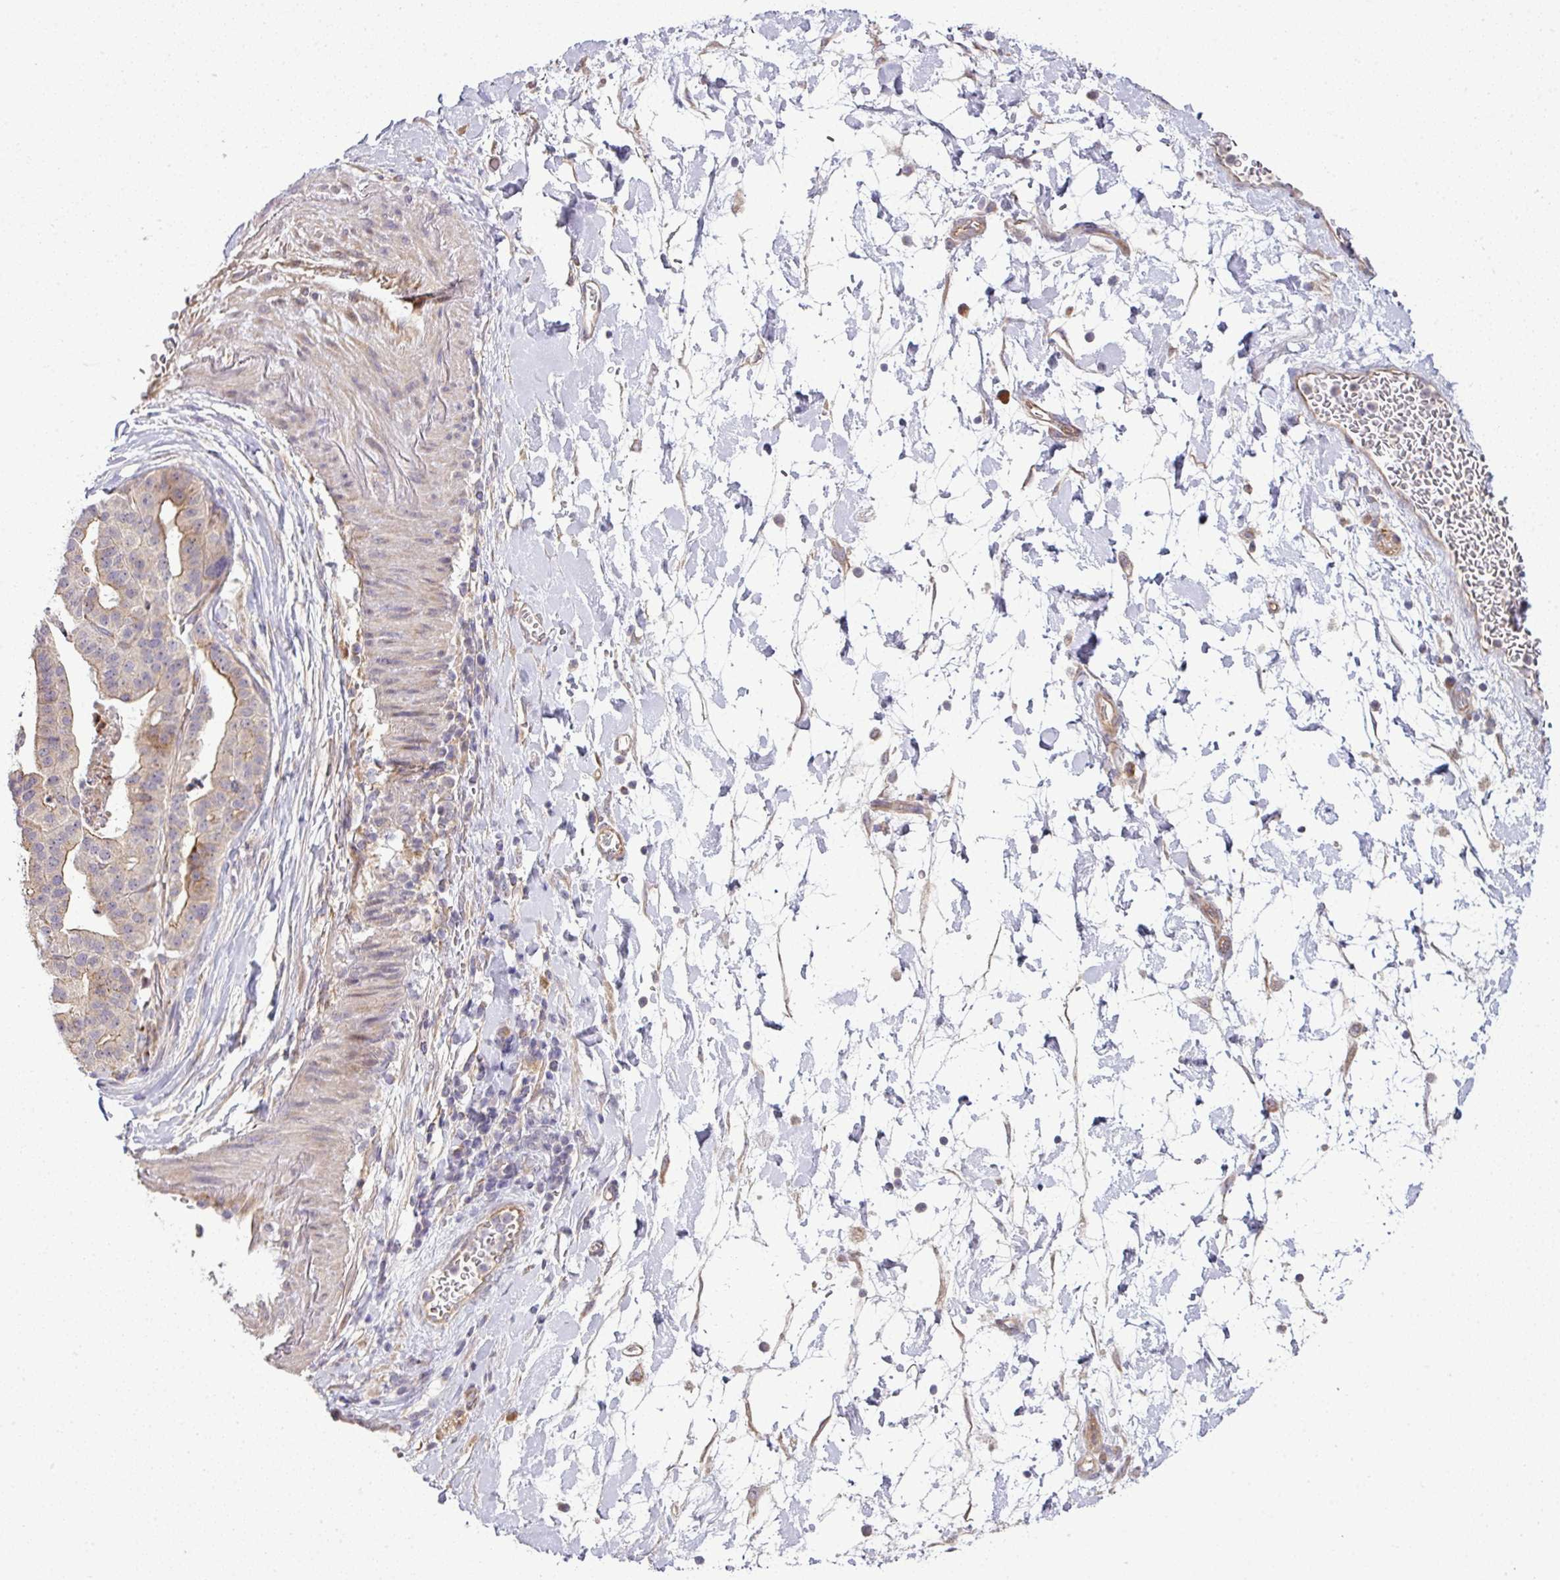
{"staining": {"intensity": "moderate", "quantity": "25%-75%", "location": "cytoplasmic/membranous"}, "tissue": "stomach cancer", "cell_type": "Tumor cells", "image_type": "cancer", "snomed": [{"axis": "morphology", "description": "Adenocarcinoma, NOS"}, {"axis": "topography", "description": "Stomach"}], "caption": "Protein expression analysis of human stomach adenocarcinoma reveals moderate cytoplasmic/membranous positivity in about 25%-75% of tumor cells.", "gene": "TIMMDC1", "patient": {"sex": "male", "age": 48}}